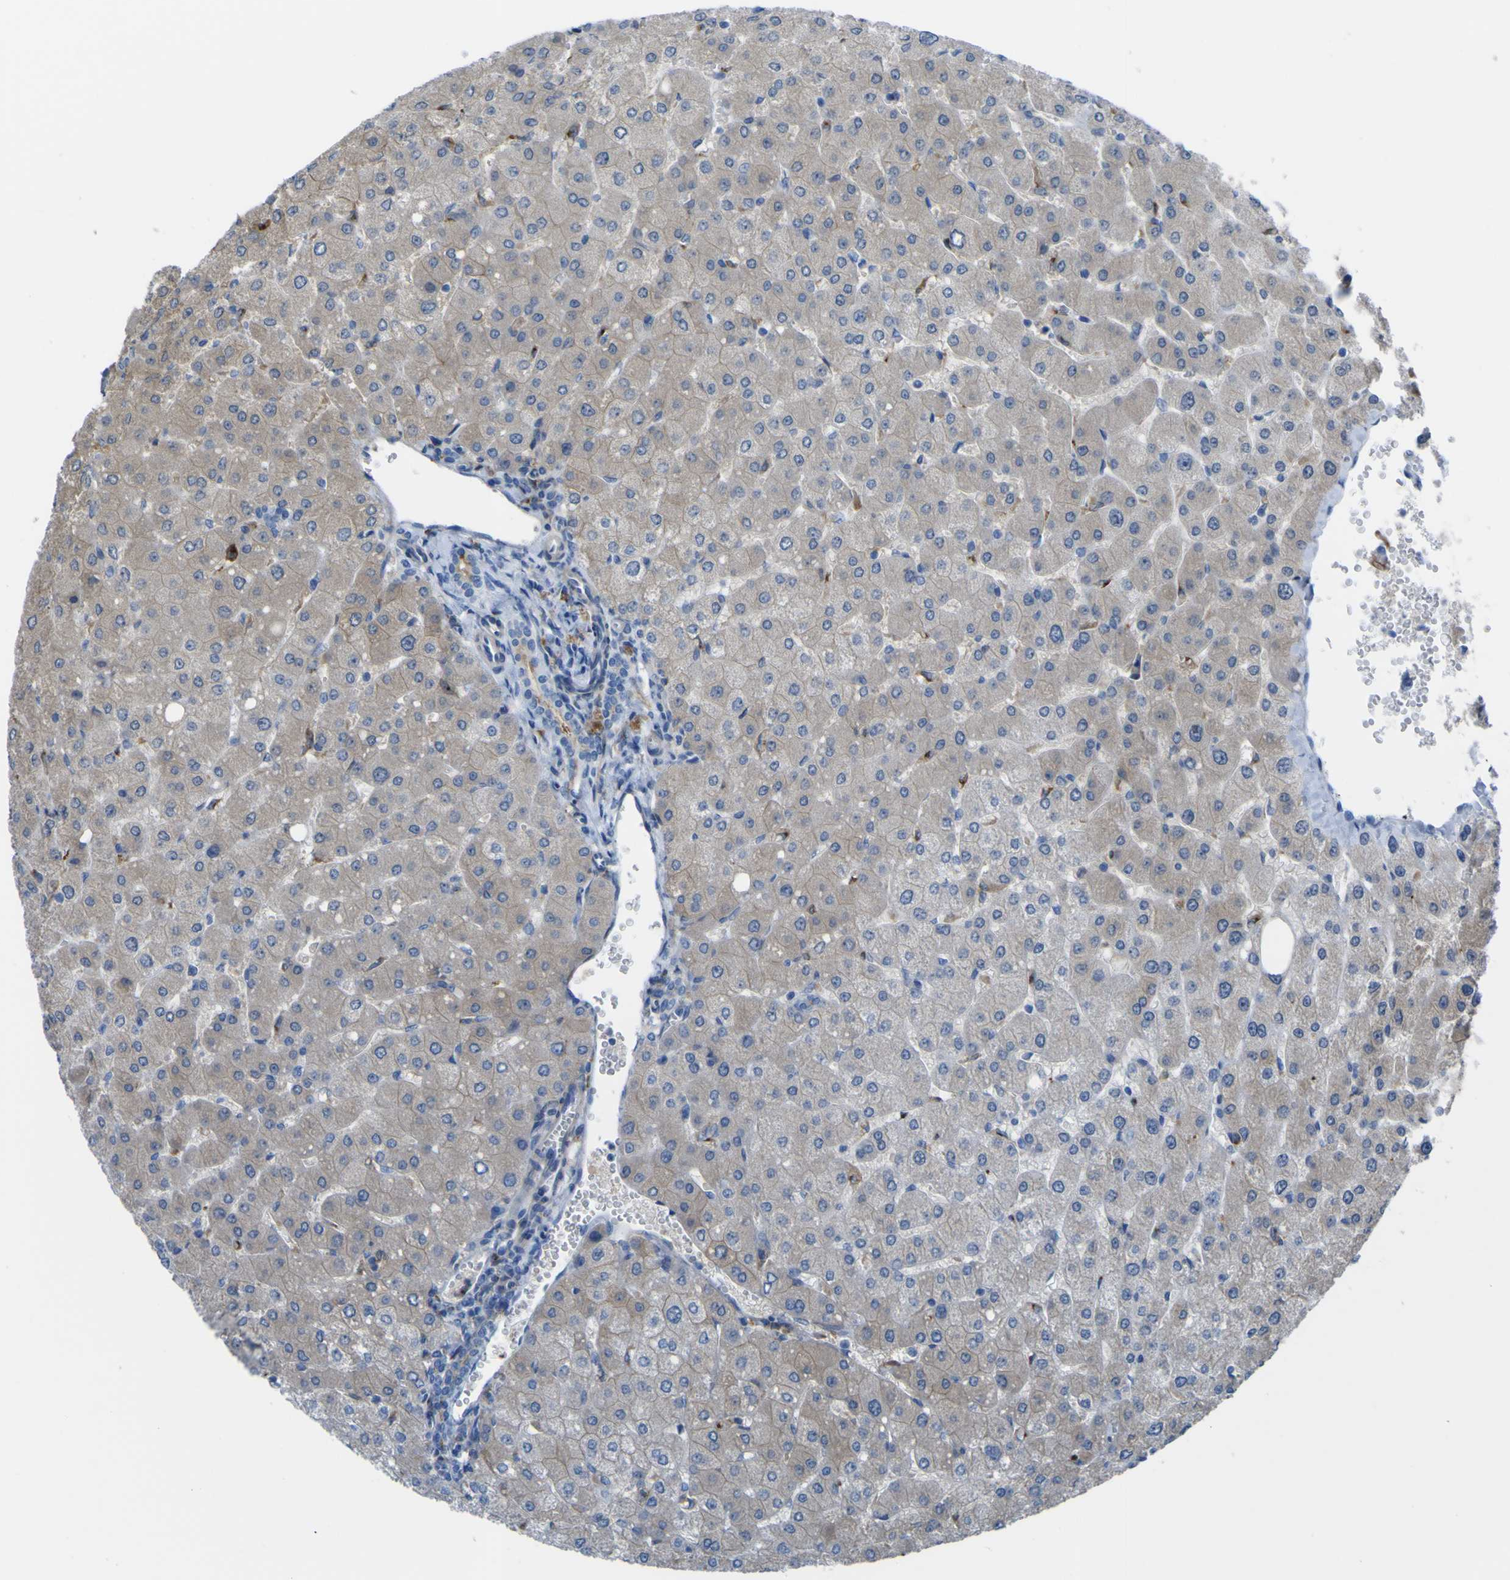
{"staining": {"intensity": "weak", "quantity": ">75%", "location": "cytoplasmic/membranous"}, "tissue": "liver", "cell_type": "Cholangiocytes", "image_type": "normal", "snomed": [{"axis": "morphology", "description": "Normal tissue, NOS"}, {"axis": "topography", "description": "Liver"}], "caption": "Cholangiocytes reveal low levels of weak cytoplasmic/membranous positivity in approximately >75% of cells in normal human liver.", "gene": "CST3", "patient": {"sex": "male", "age": 55}}